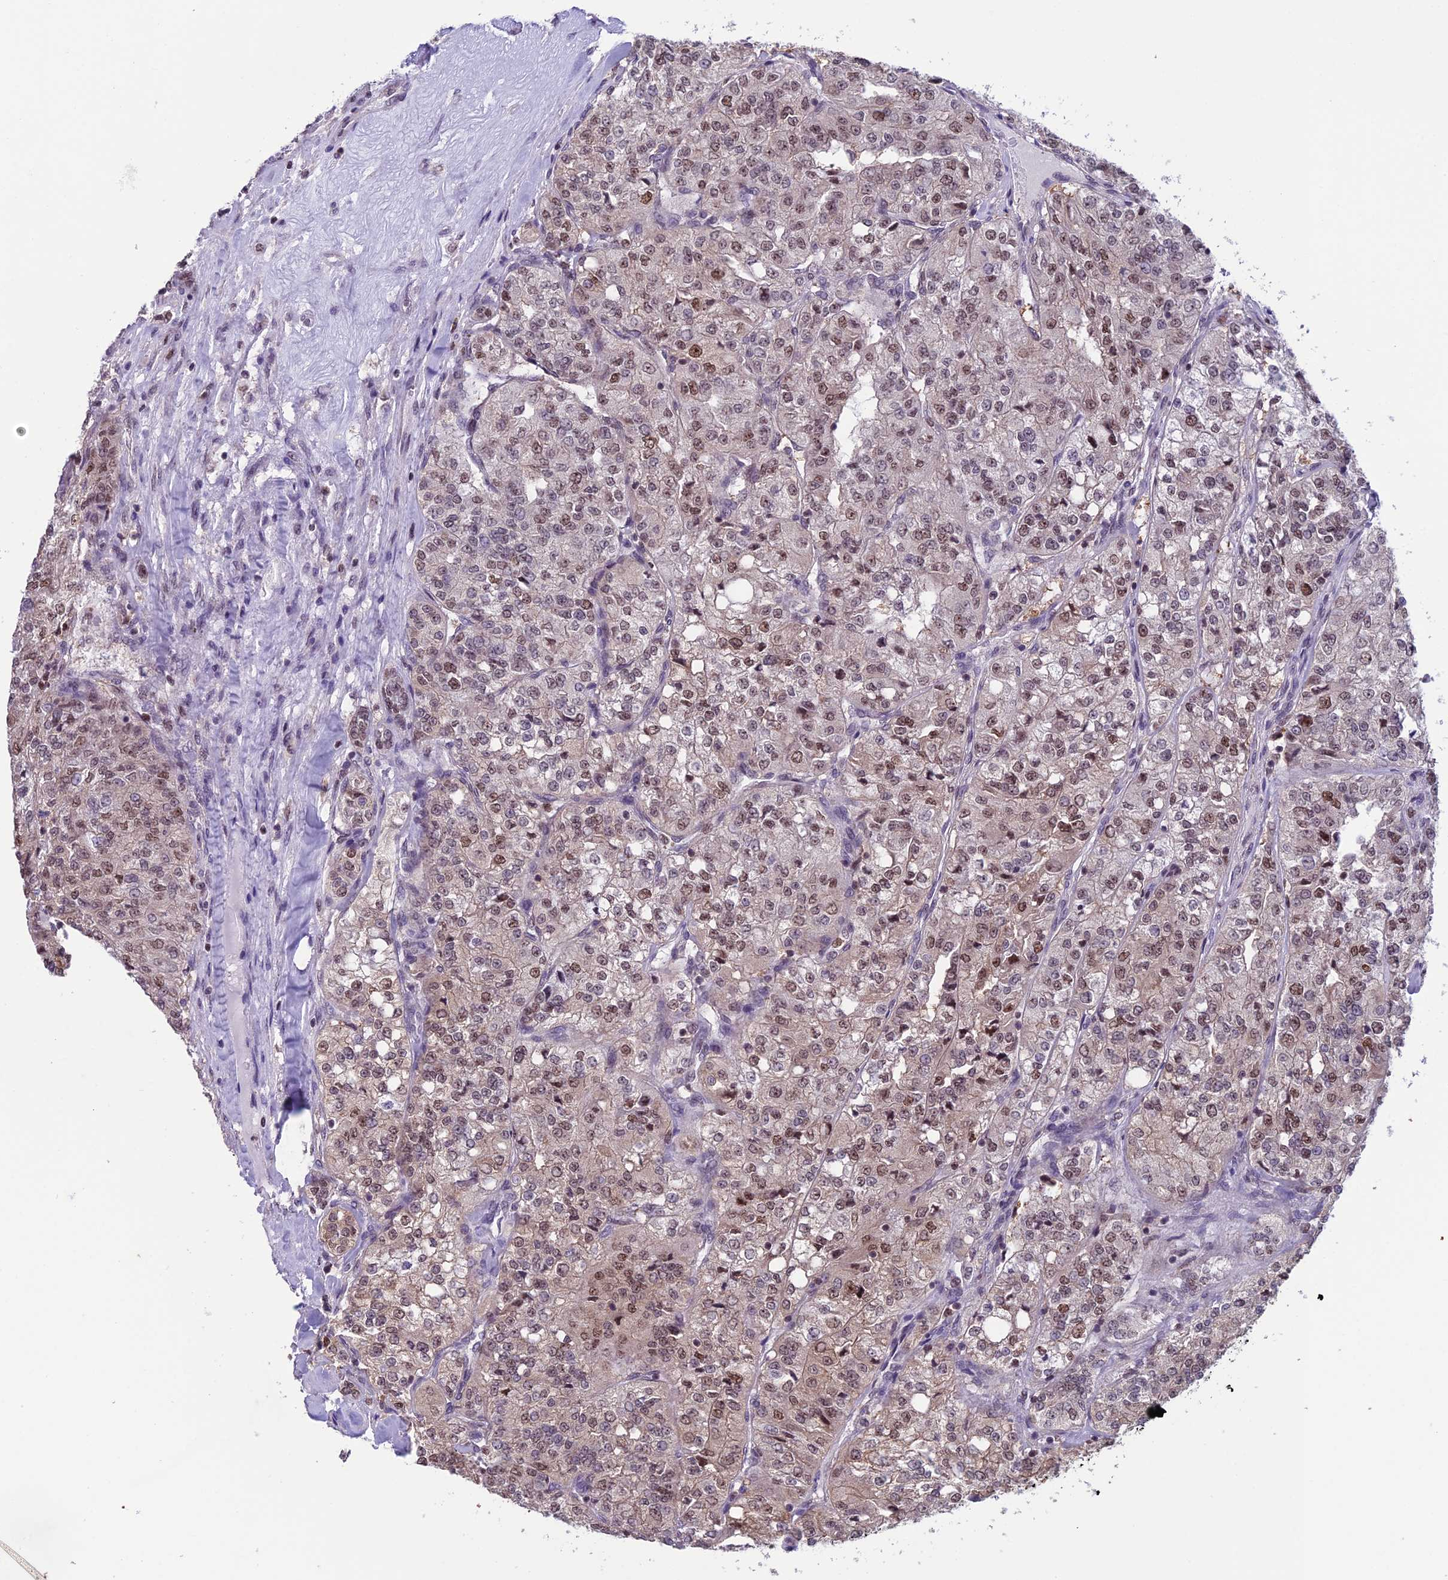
{"staining": {"intensity": "moderate", "quantity": "25%-75%", "location": "nuclear"}, "tissue": "renal cancer", "cell_type": "Tumor cells", "image_type": "cancer", "snomed": [{"axis": "morphology", "description": "Adenocarcinoma, NOS"}, {"axis": "topography", "description": "Kidney"}], "caption": "Immunohistochemistry (DAB (3,3'-diaminobenzidine)) staining of human adenocarcinoma (renal) reveals moderate nuclear protein staining in about 25%-75% of tumor cells.", "gene": "MIS12", "patient": {"sex": "female", "age": 63}}